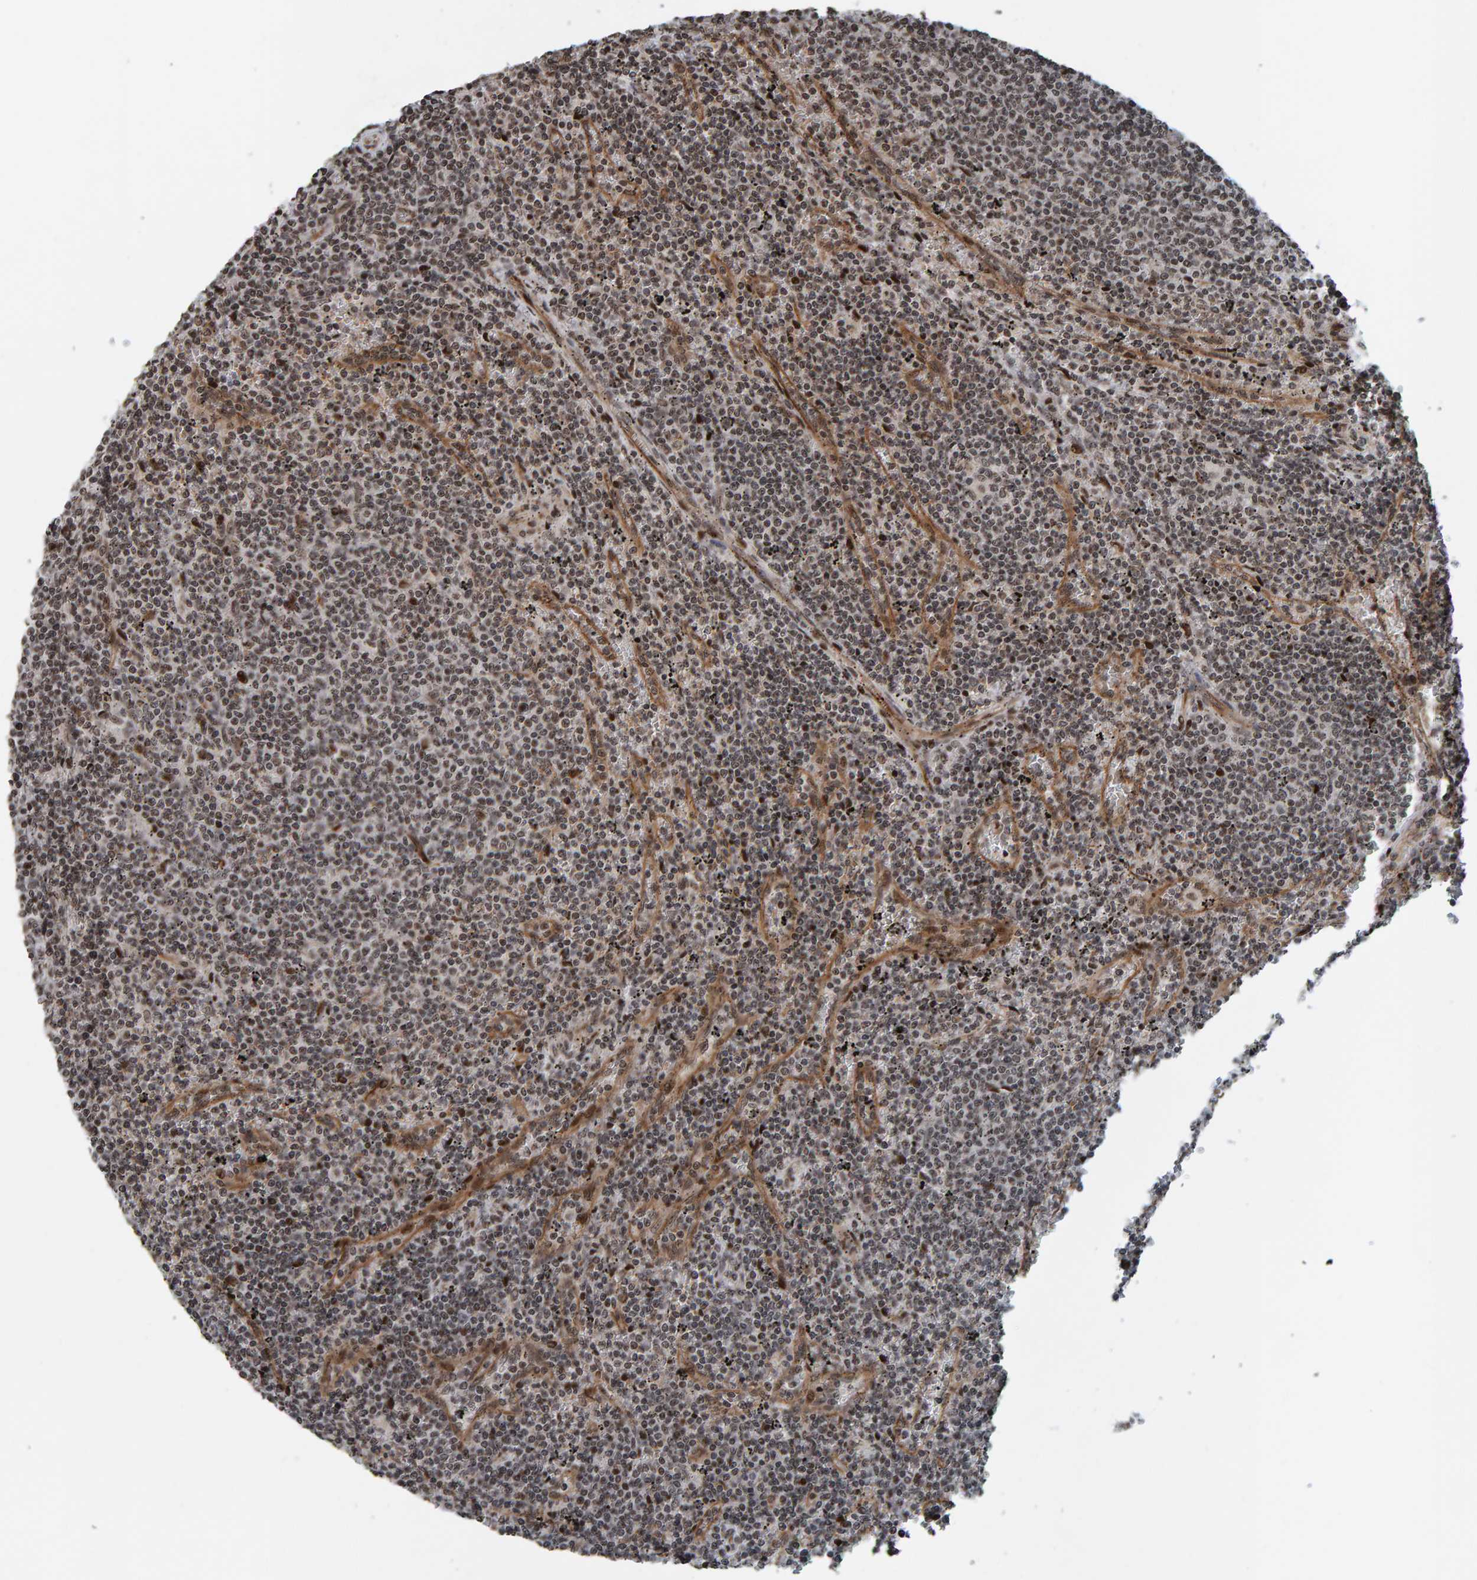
{"staining": {"intensity": "weak", "quantity": ">75%", "location": "nuclear"}, "tissue": "lymphoma", "cell_type": "Tumor cells", "image_type": "cancer", "snomed": [{"axis": "morphology", "description": "Malignant lymphoma, non-Hodgkin's type, Low grade"}, {"axis": "topography", "description": "Spleen"}], "caption": "Malignant lymphoma, non-Hodgkin's type (low-grade) stained with a brown dye displays weak nuclear positive positivity in approximately >75% of tumor cells.", "gene": "ZNF366", "patient": {"sex": "female", "age": 50}}